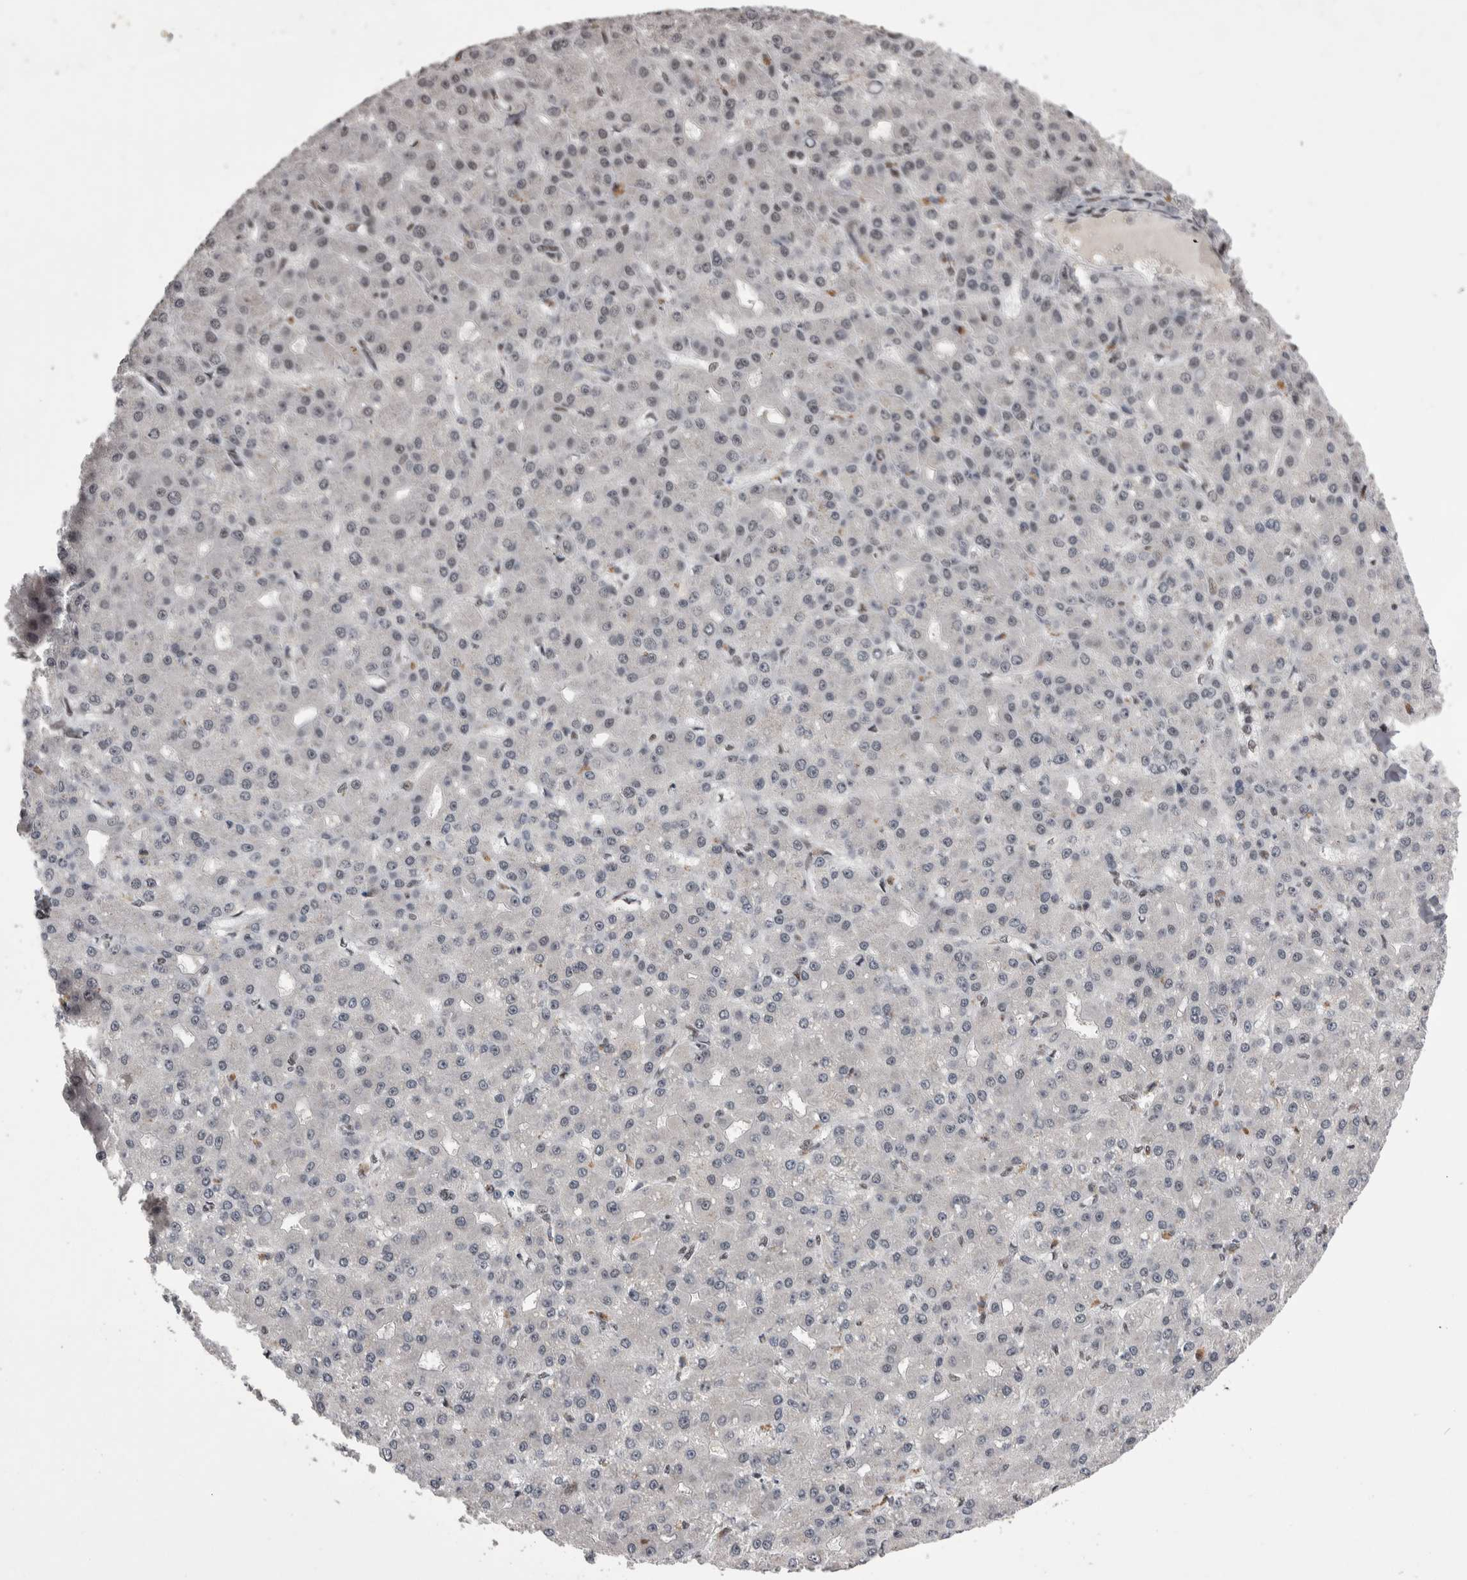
{"staining": {"intensity": "weak", "quantity": "25%-75%", "location": "nuclear"}, "tissue": "liver cancer", "cell_type": "Tumor cells", "image_type": "cancer", "snomed": [{"axis": "morphology", "description": "Carcinoma, Hepatocellular, NOS"}, {"axis": "topography", "description": "Liver"}], "caption": "This is a histology image of immunohistochemistry staining of liver hepatocellular carcinoma, which shows weak positivity in the nuclear of tumor cells.", "gene": "DMTF1", "patient": {"sex": "male", "age": 67}}